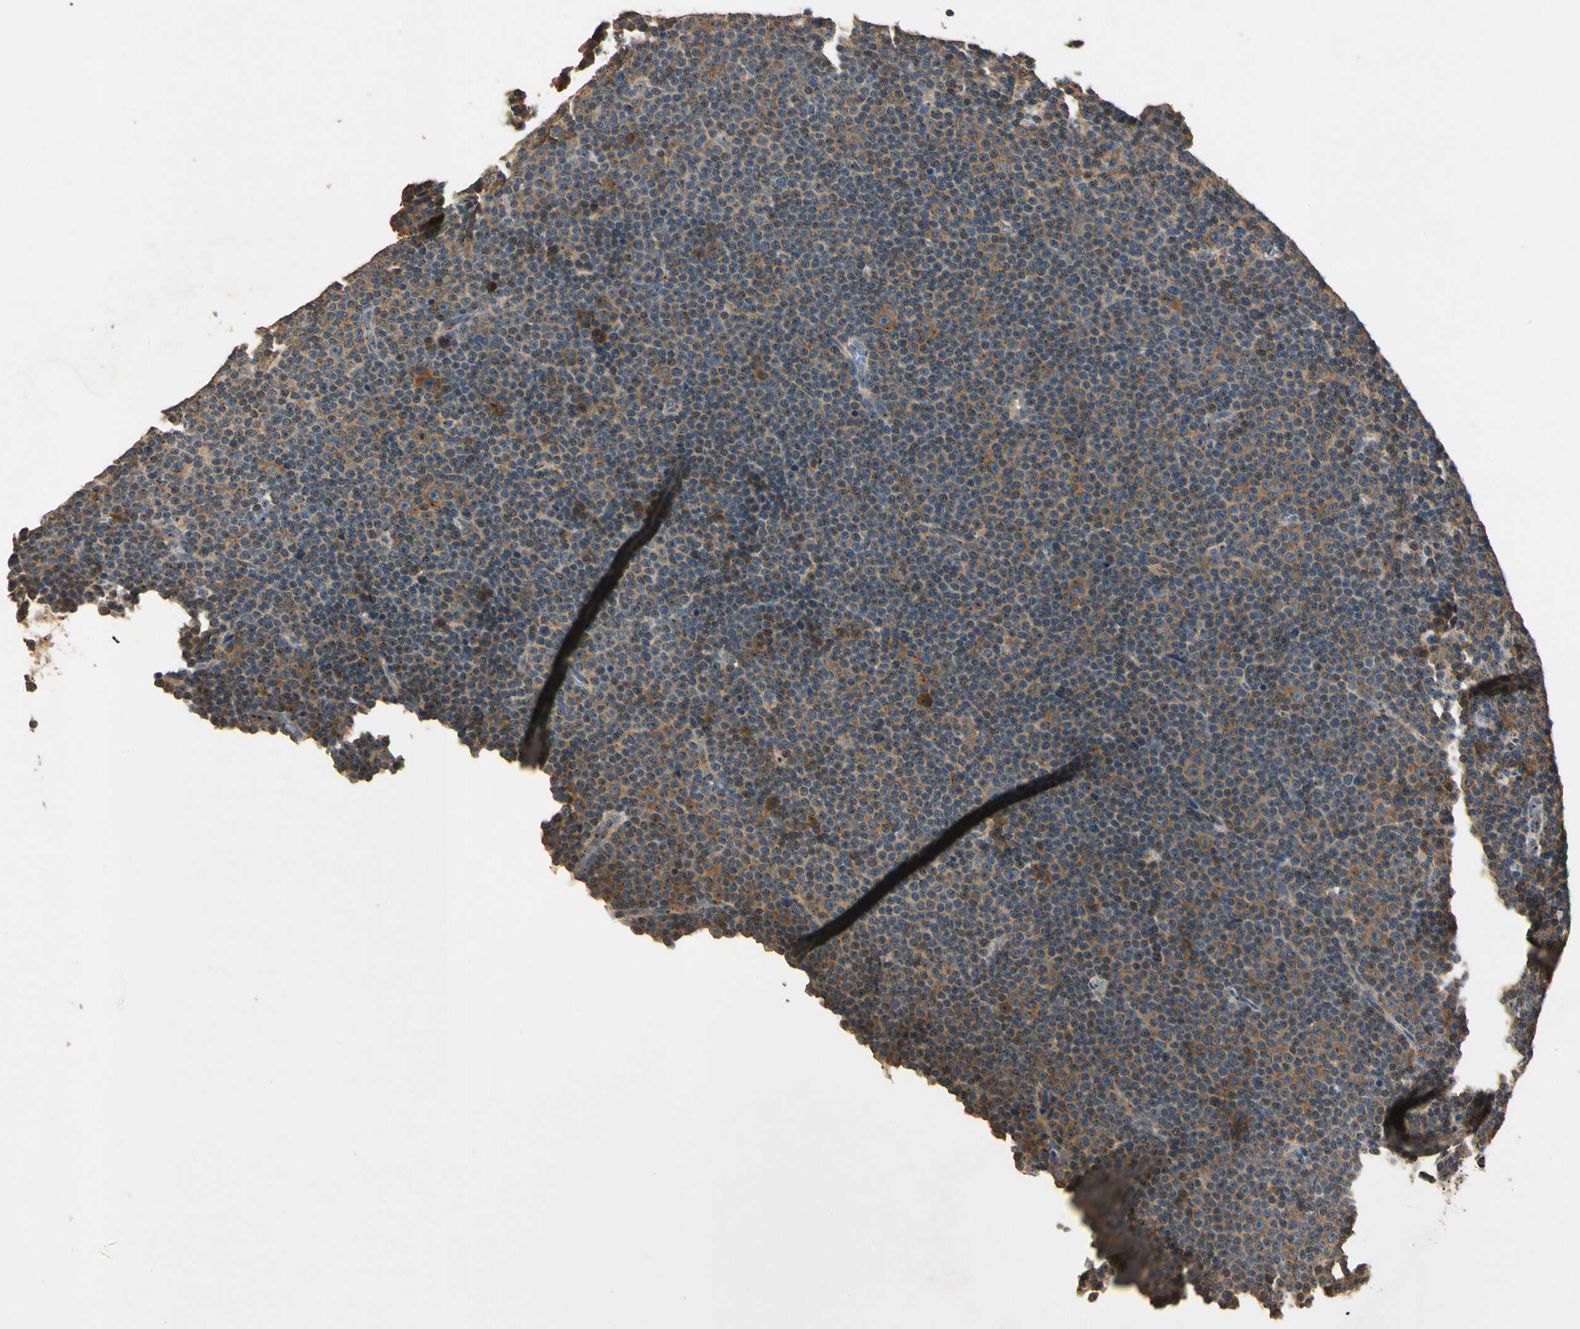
{"staining": {"intensity": "moderate", "quantity": "25%-75%", "location": "cytoplasmic/membranous"}, "tissue": "lymphoma", "cell_type": "Tumor cells", "image_type": "cancer", "snomed": [{"axis": "morphology", "description": "Malignant lymphoma, non-Hodgkin's type, Low grade"}, {"axis": "topography", "description": "Lymph node"}], "caption": "This is an image of IHC staining of malignant lymphoma, non-Hodgkin's type (low-grade), which shows moderate staining in the cytoplasmic/membranous of tumor cells.", "gene": "AKAP9", "patient": {"sex": "female", "age": 67}}